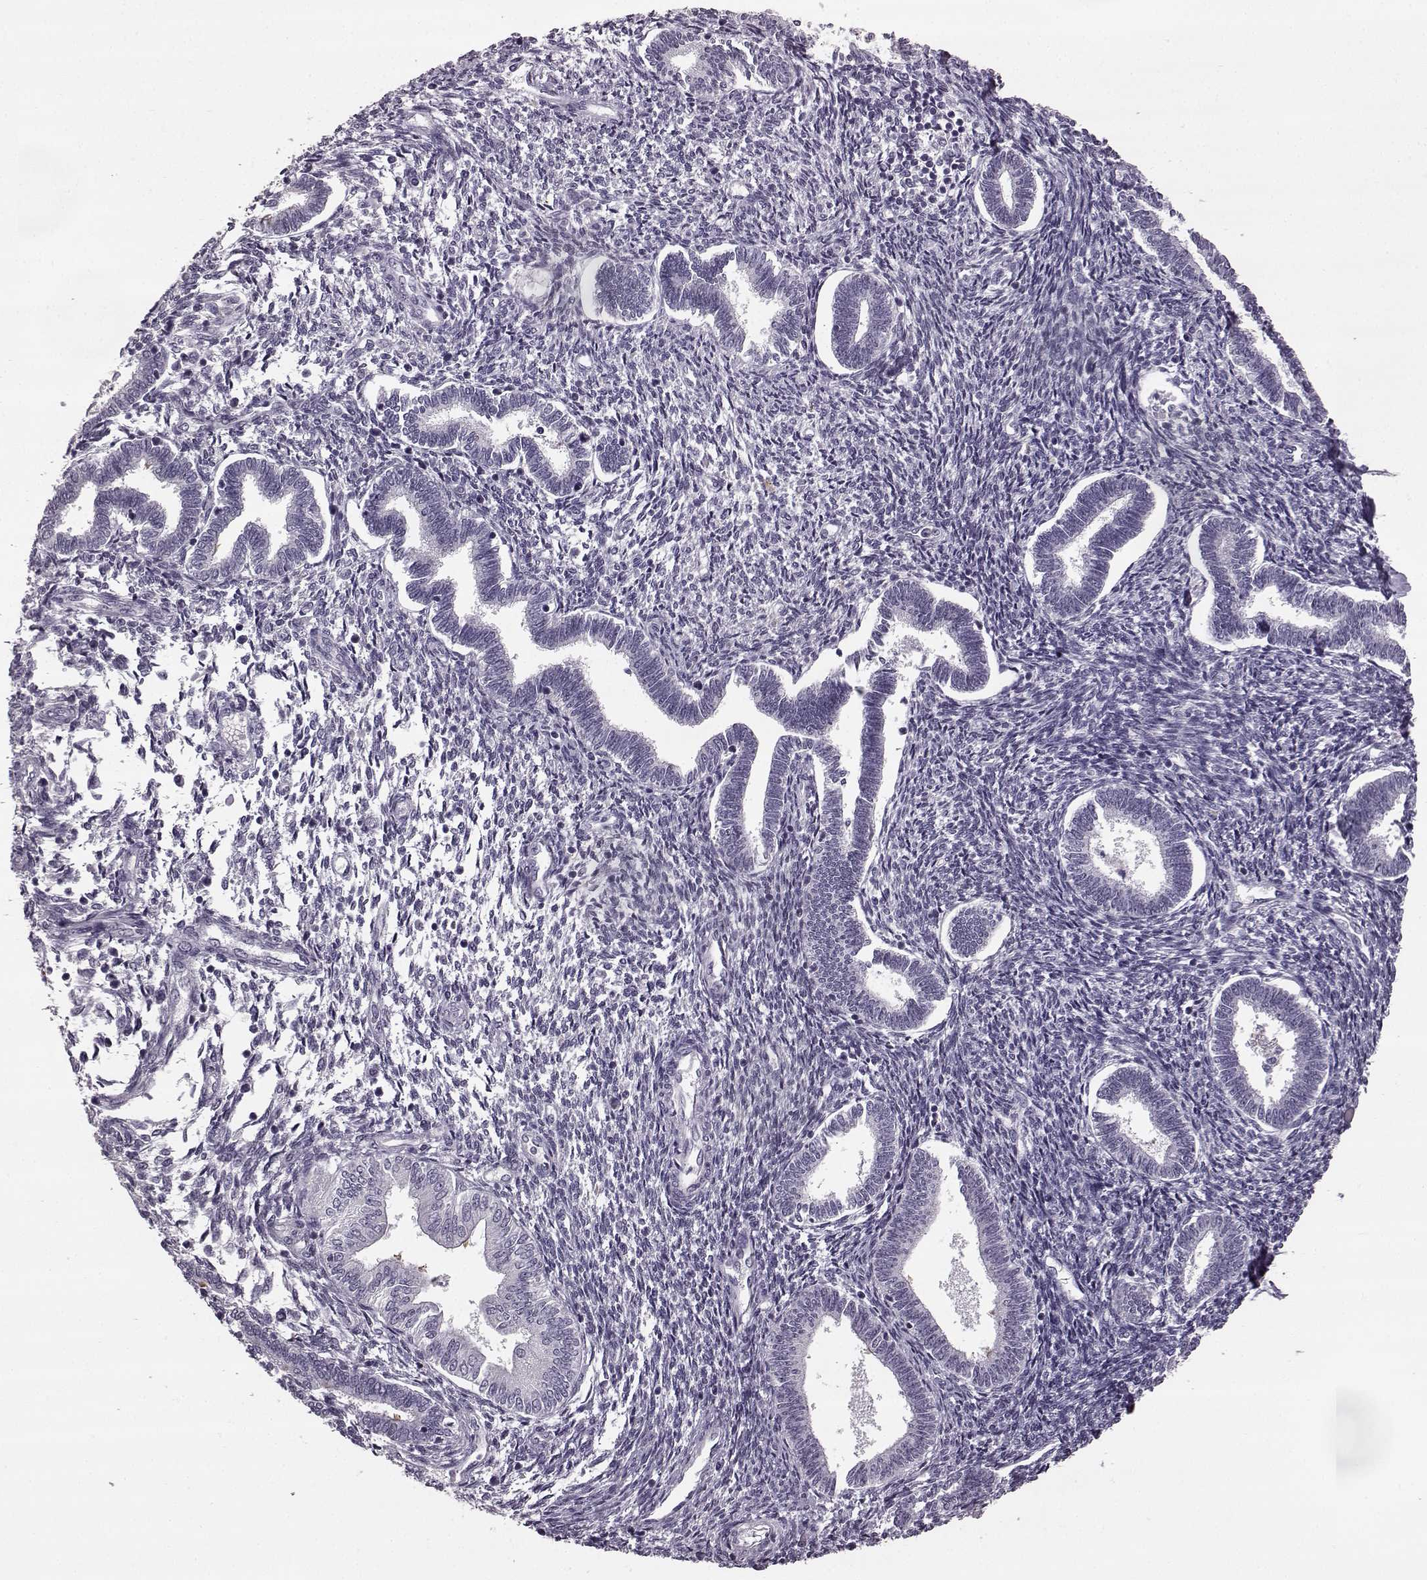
{"staining": {"intensity": "negative", "quantity": "none", "location": "none"}, "tissue": "endometrium", "cell_type": "Cells in endometrial stroma", "image_type": "normal", "snomed": [{"axis": "morphology", "description": "Normal tissue, NOS"}, {"axis": "topography", "description": "Endometrium"}], "caption": "IHC photomicrograph of unremarkable endometrium stained for a protein (brown), which reveals no staining in cells in endometrial stroma.", "gene": "ODAD4", "patient": {"sex": "female", "age": 42}}